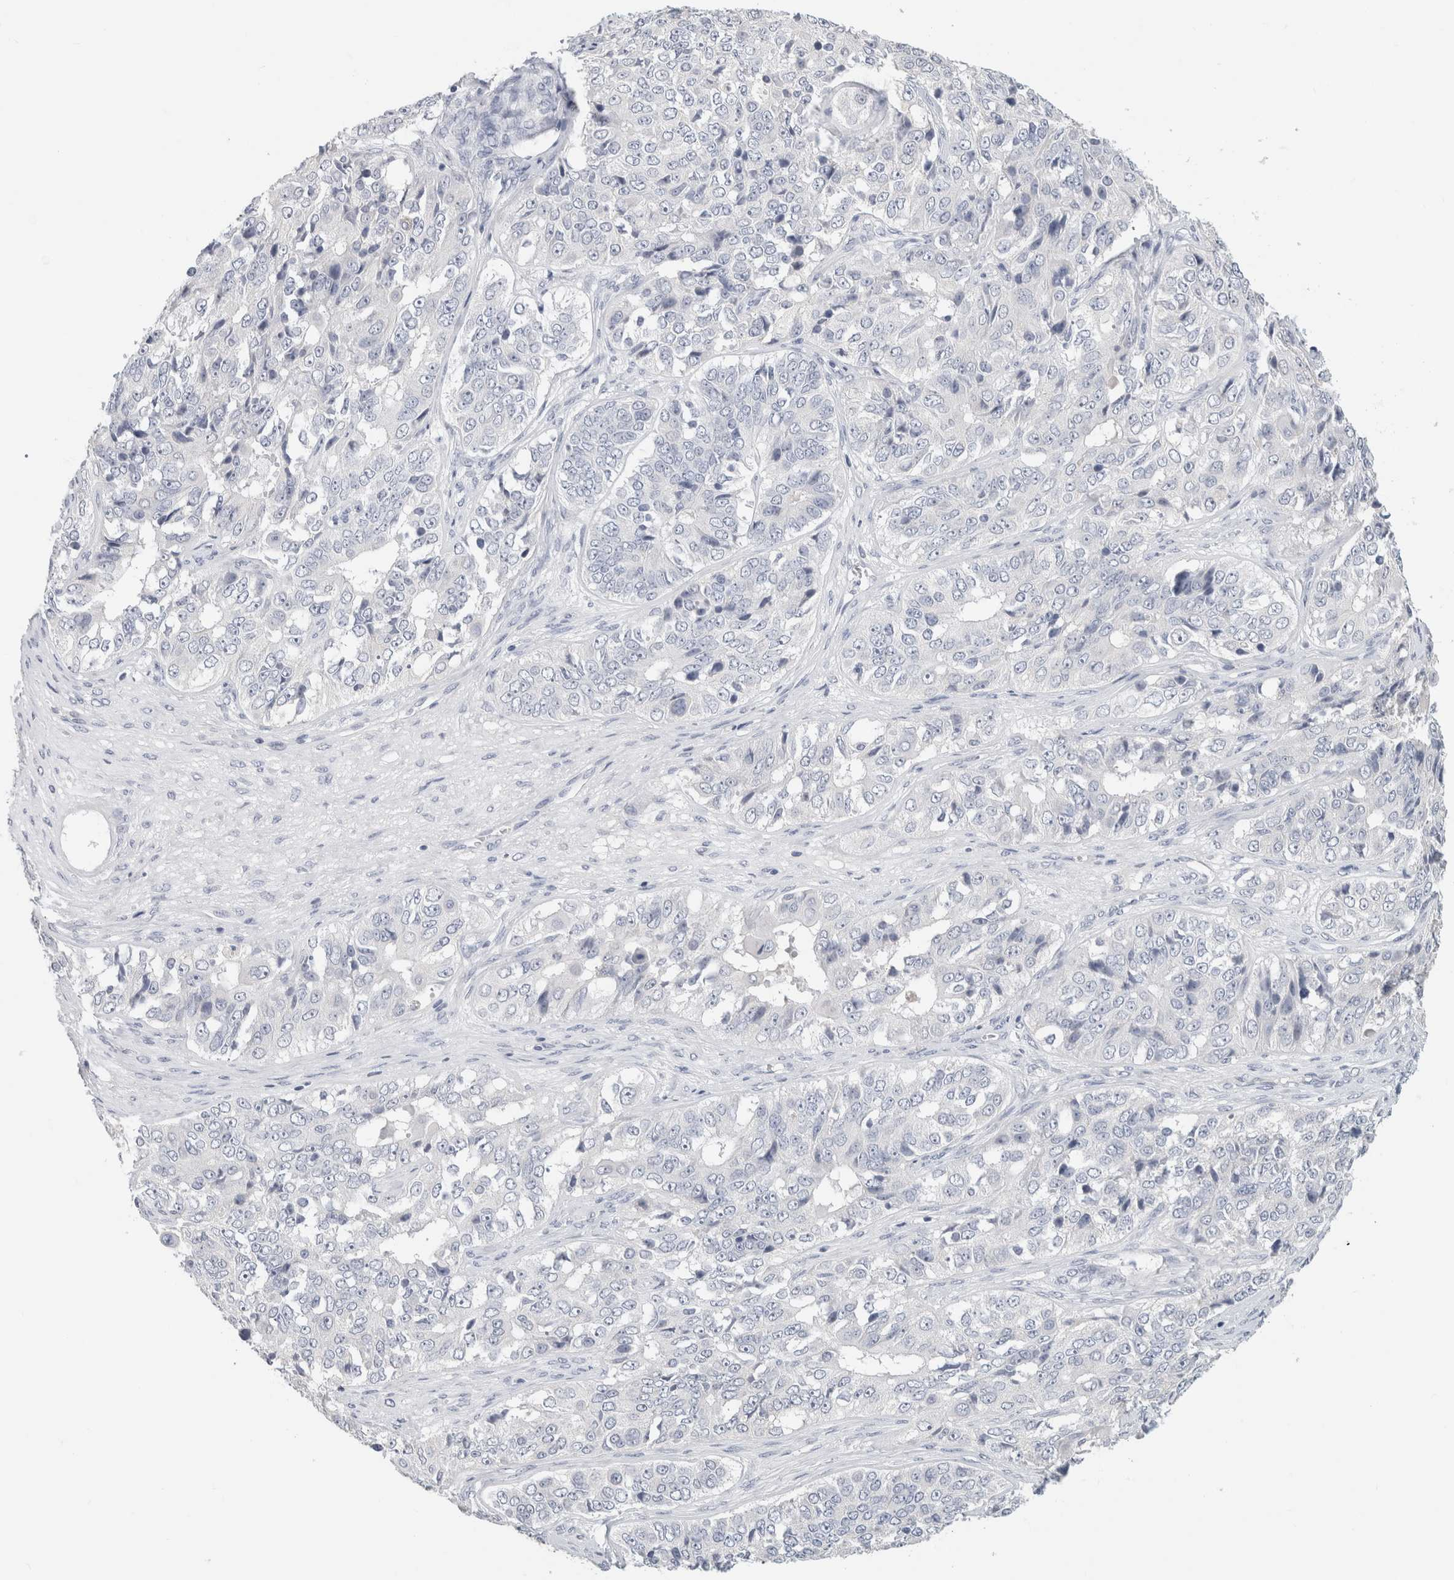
{"staining": {"intensity": "negative", "quantity": "none", "location": "none"}, "tissue": "ovarian cancer", "cell_type": "Tumor cells", "image_type": "cancer", "snomed": [{"axis": "morphology", "description": "Carcinoma, endometroid"}, {"axis": "topography", "description": "Ovary"}], "caption": "Immunohistochemistry of ovarian cancer (endometroid carcinoma) exhibits no positivity in tumor cells.", "gene": "BCAN", "patient": {"sex": "female", "age": 51}}